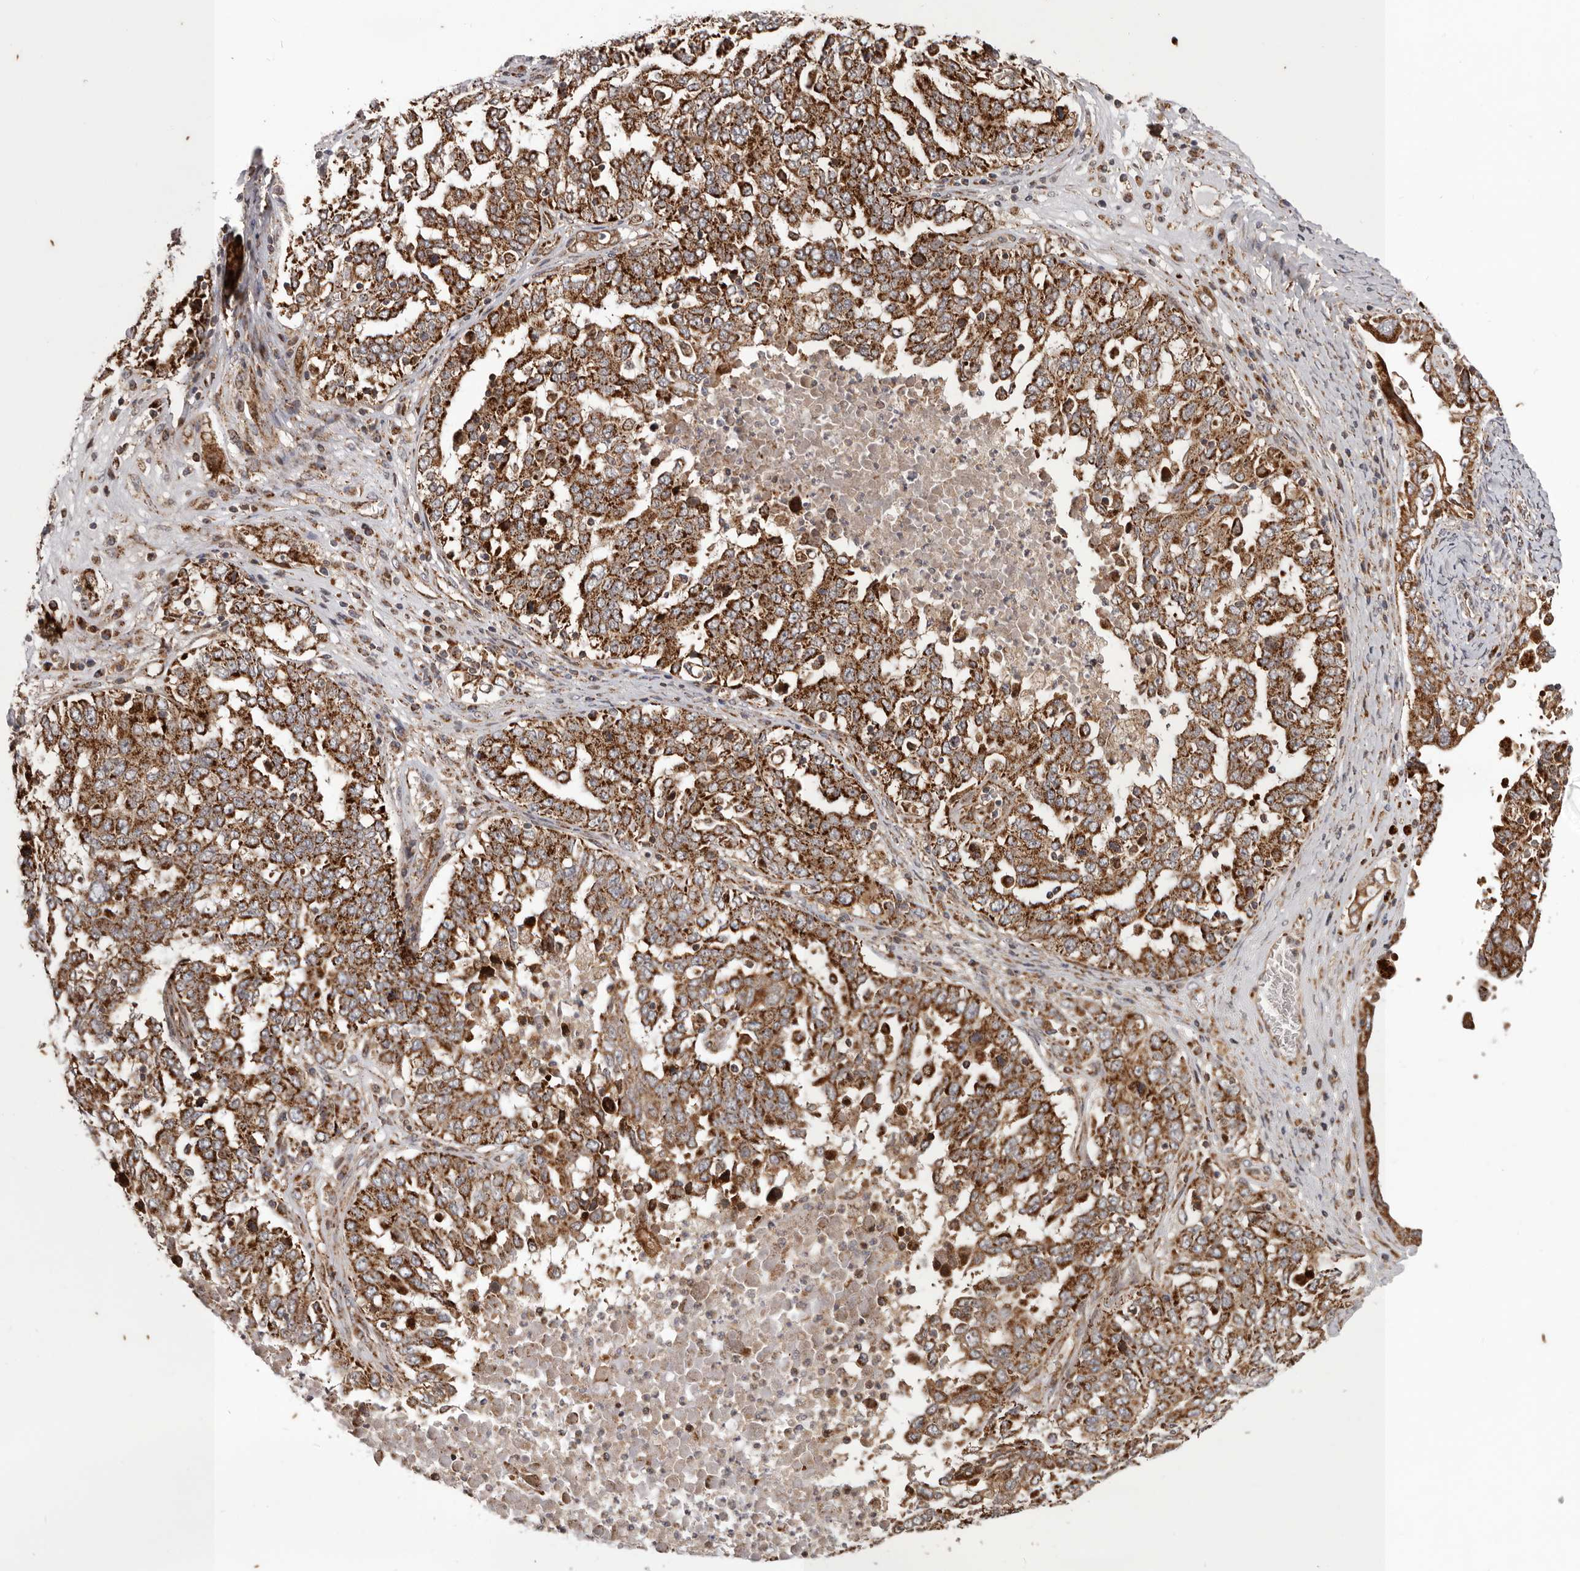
{"staining": {"intensity": "strong", "quantity": ">75%", "location": "cytoplasmic/membranous"}, "tissue": "ovarian cancer", "cell_type": "Tumor cells", "image_type": "cancer", "snomed": [{"axis": "morphology", "description": "Carcinoma, endometroid"}, {"axis": "topography", "description": "Ovary"}], "caption": "Ovarian cancer (endometroid carcinoma) tissue reveals strong cytoplasmic/membranous expression in about >75% of tumor cells, visualized by immunohistochemistry.", "gene": "MRPS10", "patient": {"sex": "female", "age": 62}}